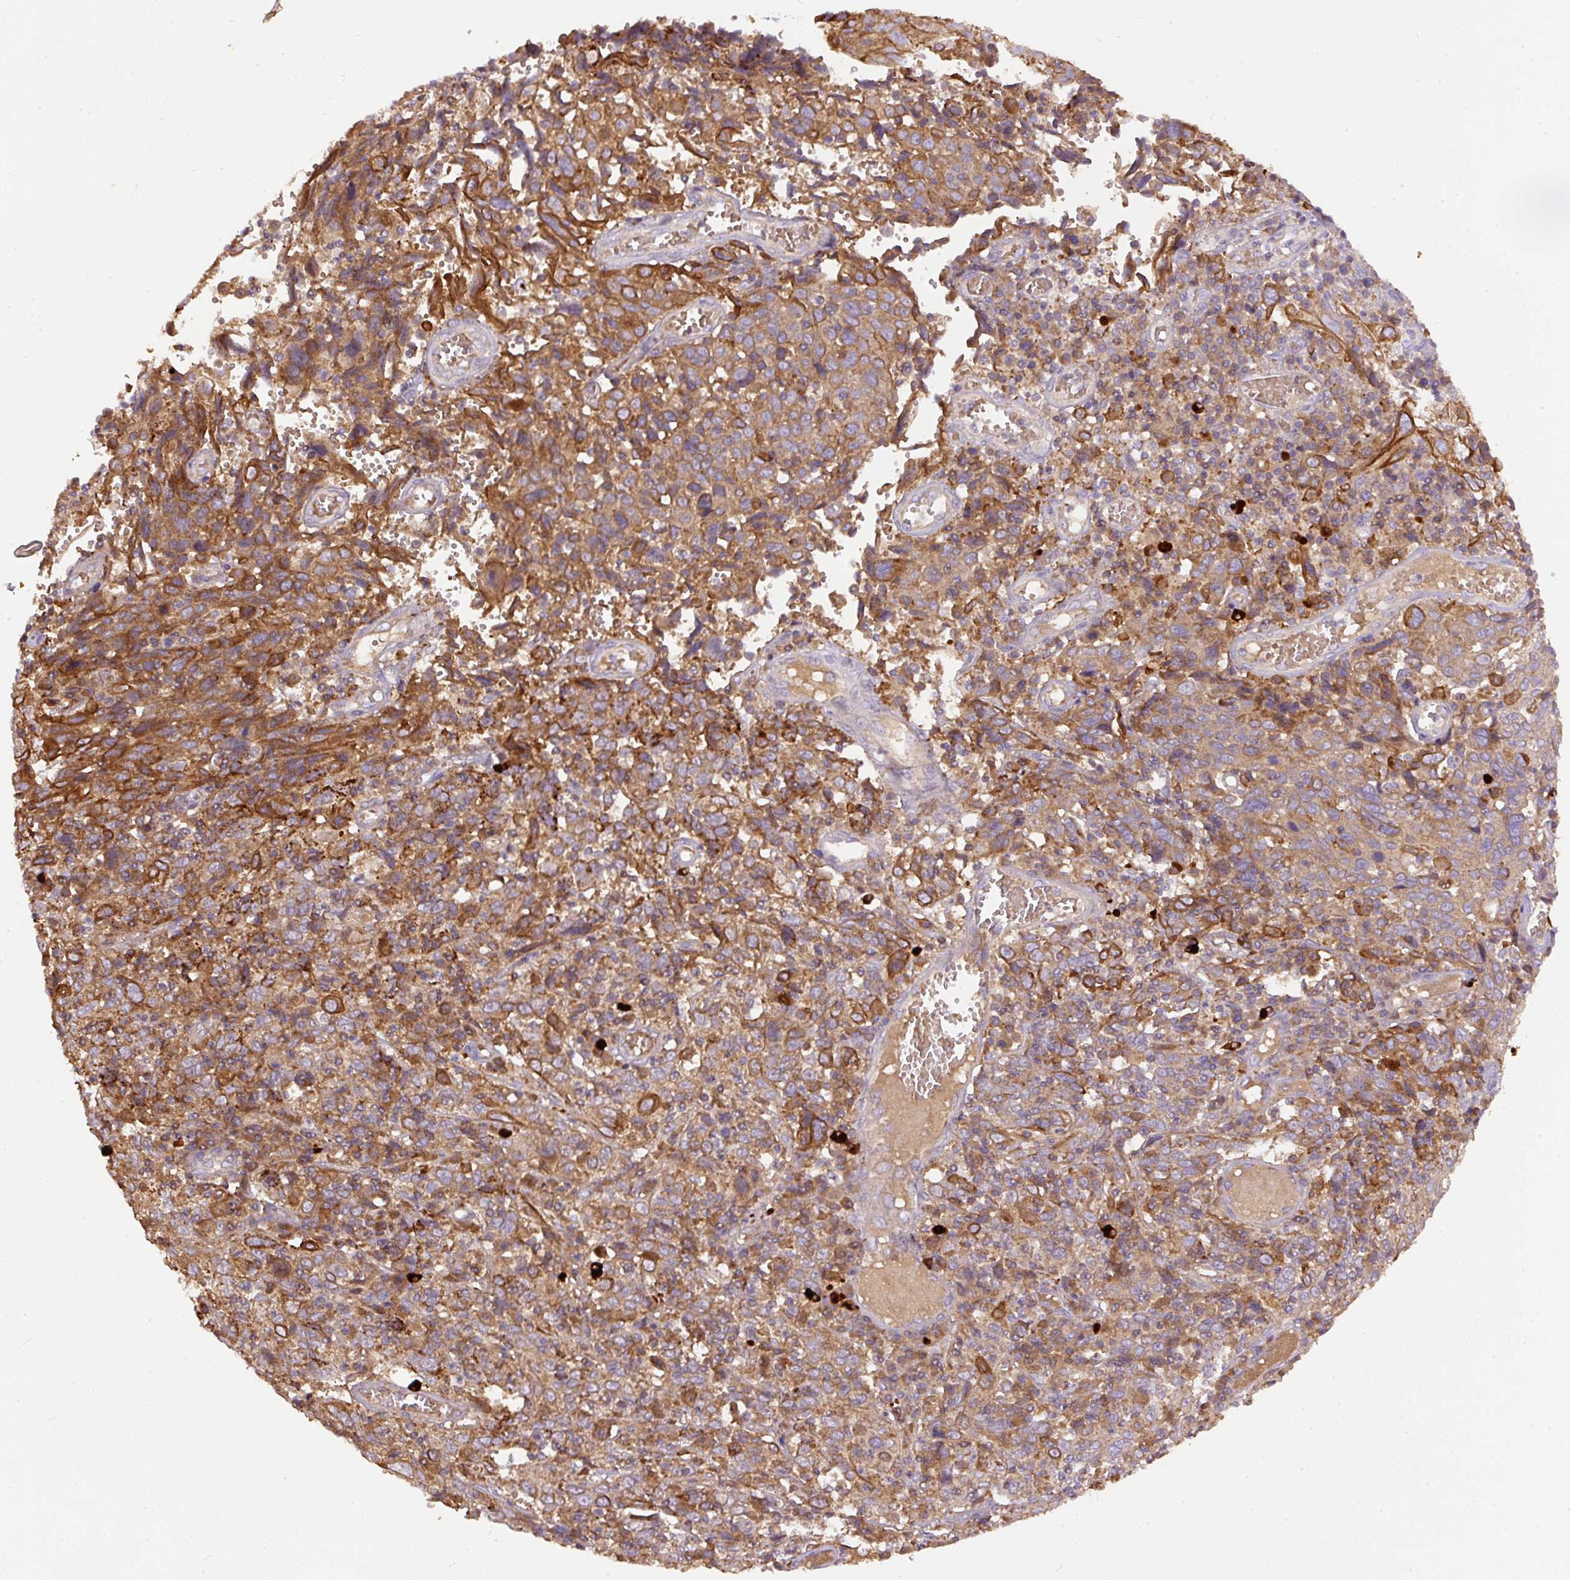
{"staining": {"intensity": "moderate", "quantity": ">75%", "location": "cytoplasmic/membranous"}, "tissue": "cervical cancer", "cell_type": "Tumor cells", "image_type": "cancer", "snomed": [{"axis": "morphology", "description": "Squamous cell carcinoma, NOS"}, {"axis": "topography", "description": "Cervix"}], "caption": "Immunohistochemistry (DAB) staining of cervical squamous cell carcinoma reveals moderate cytoplasmic/membranous protein staining in about >75% of tumor cells.", "gene": "DAPK1", "patient": {"sex": "female", "age": 46}}